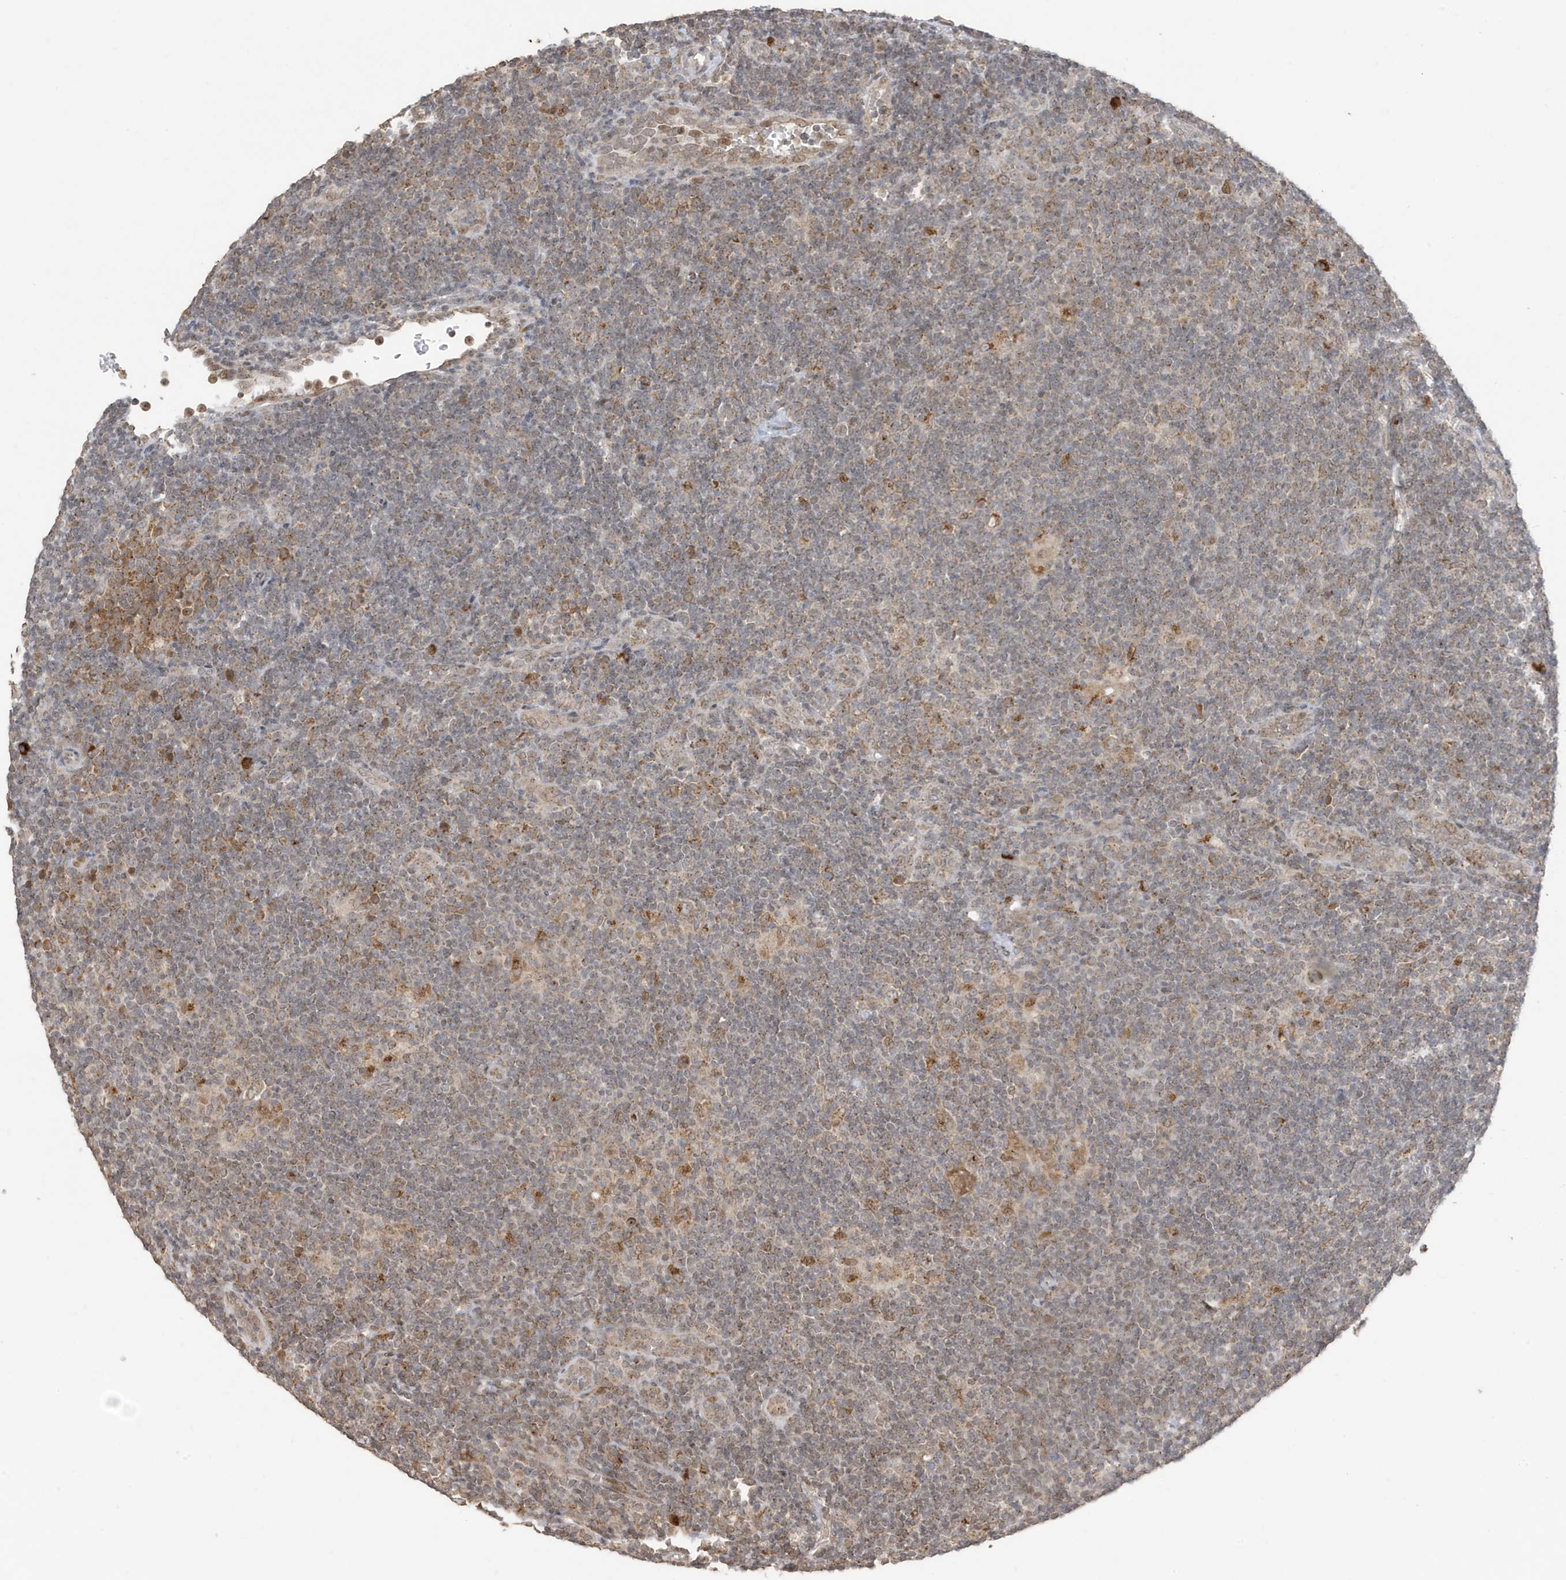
{"staining": {"intensity": "weak", "quantity": "25%-75%", "location": "cytoplasmic/membranous,nuclear"}, "tissue": "lymphoma", "cell_type": "Tumor cells", "image_type": "cancer", "snomed": [{"axis": "morphology", "description": "Hodgkin's disease, NOS"}, {"axis": "topography", "description": "Lymph node"}], "caption": "Hodgkin's disease stained for a protein reveals weak cytoplasmic/membranous and nuclear positivity in tumor cells.", "gene": "RER1", "patient": {"sex": "female", "age": 57}}